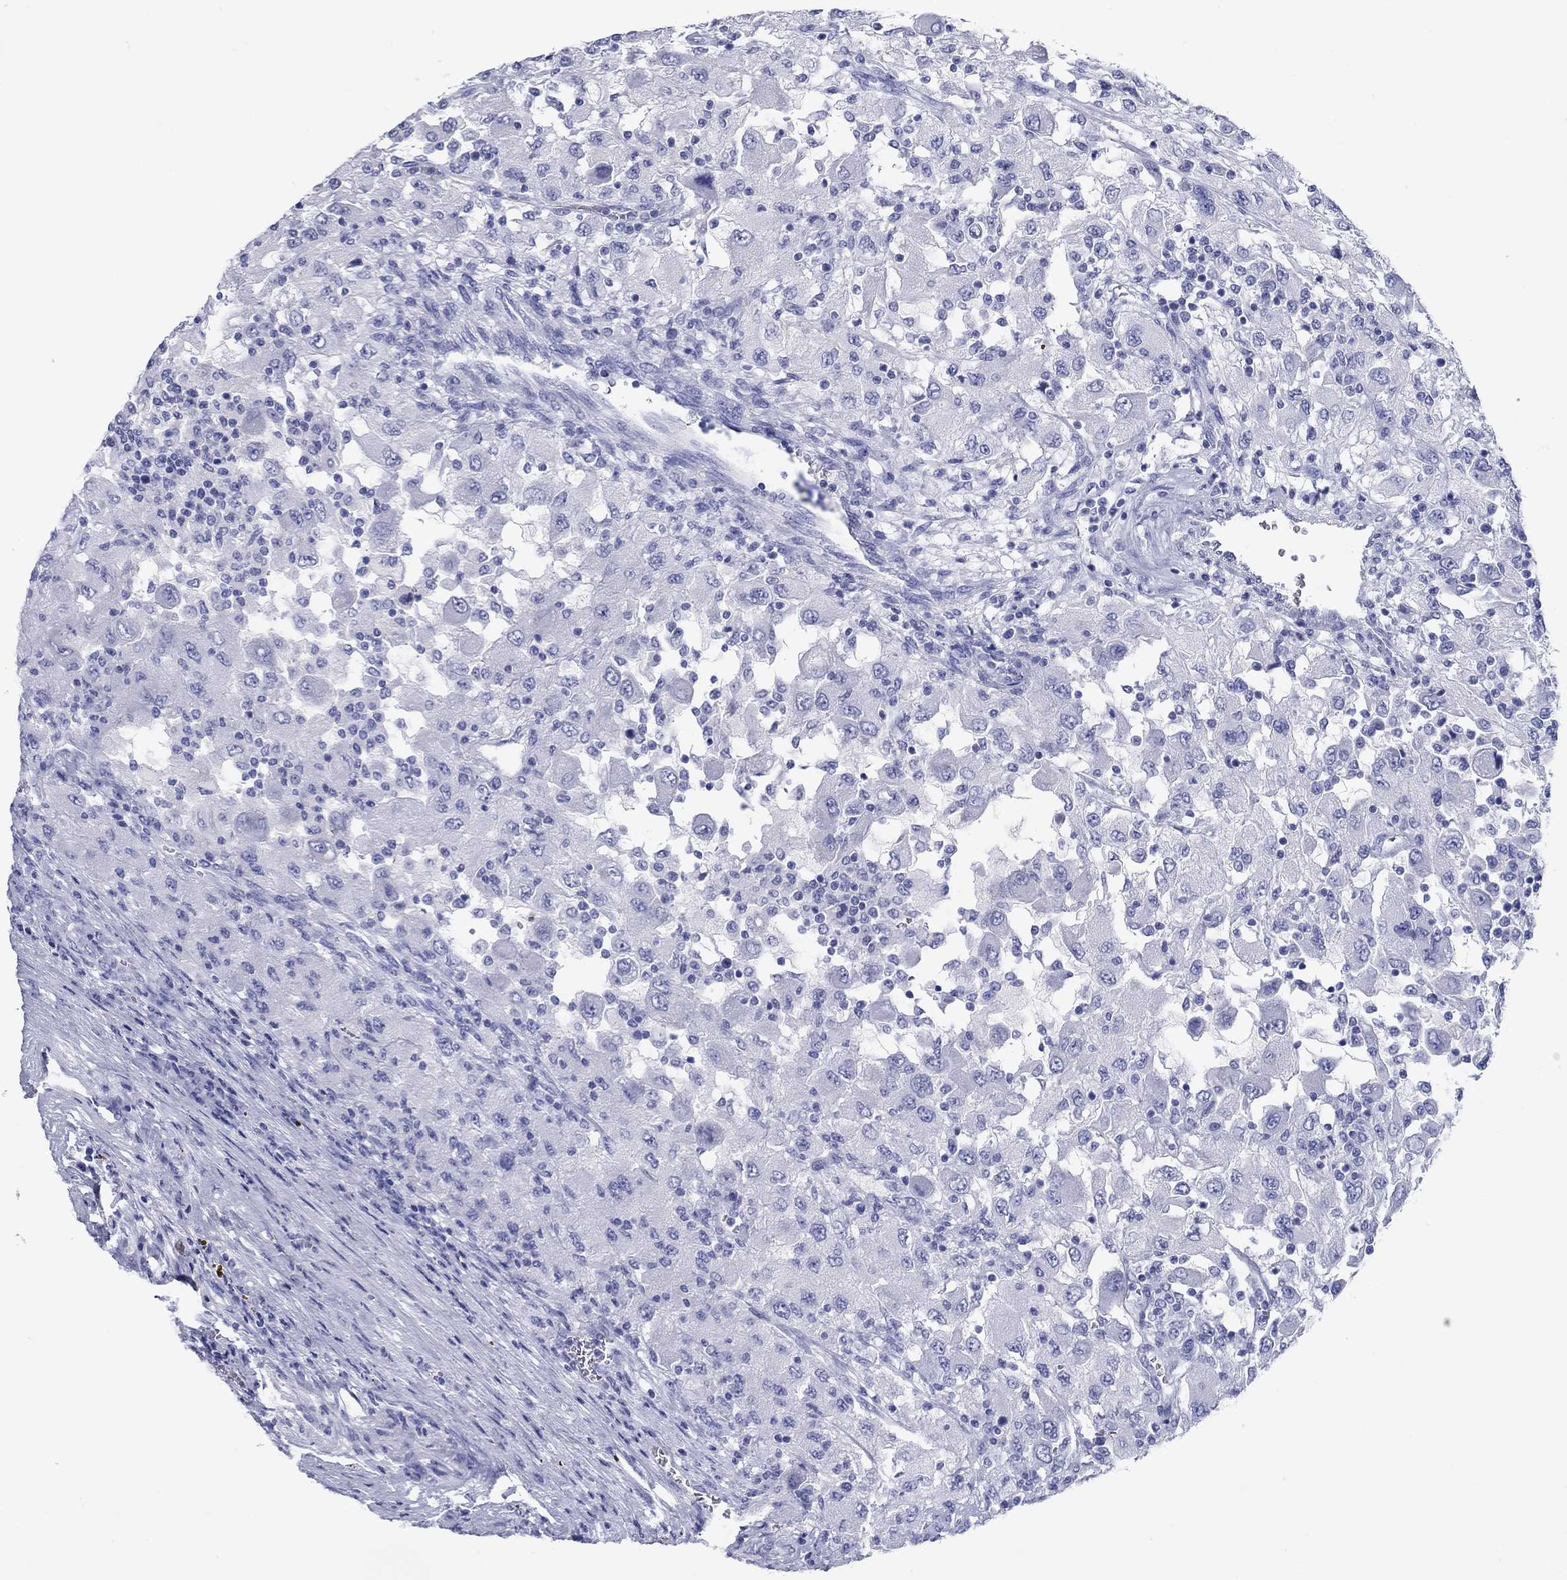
{"staining": {"intensity": "negative", "quantity": "none", "location": "none"}, "tissue": "renal cancer", "cell_type": "Tumor cells", "image_type": "cancer", "snomed": [{"axis": "morphology", "description": "Adenocarcinoma, NOS"}, {"axis": "topography", "description": "Kidney"}], "caption": "Adenocarcinoma (renal) stained for a protein using IHC displays no staining tumor cells.", "gene": "ATP4A", "patient": {"sex": "female", "age": 67}}